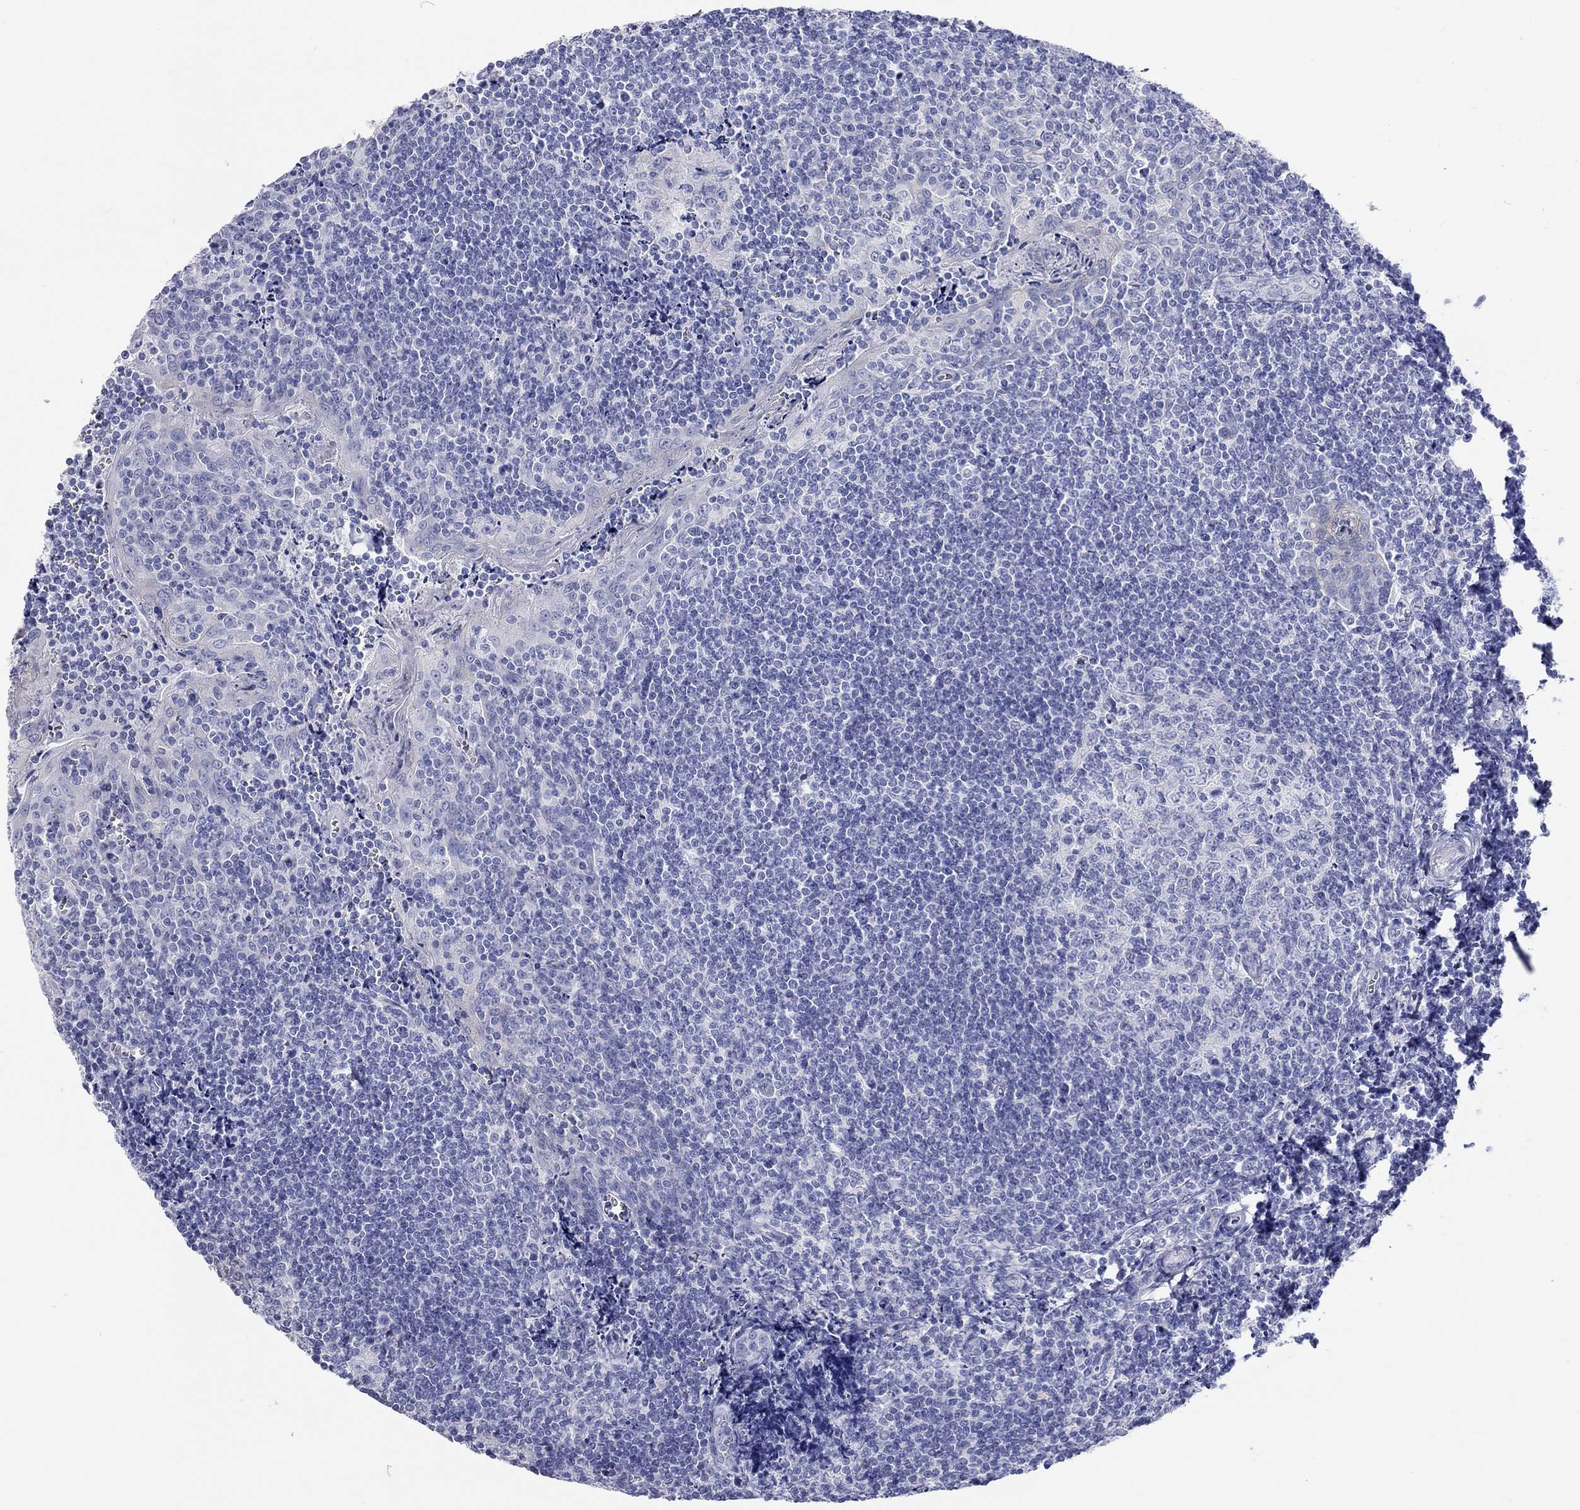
{"staining": {"intensity": "negative", "quantity": "none", "location": "none"}, "tissue": "tonsil", "cell_type": "Germinal center cells", "image_type": "normal", "snomed": [{"axis": "morphology", "description": "Normal tissue, NOS"}, {"axis": "morphology", "description": "Inflammation, NOS"}, {"axis": "topography", "description": "Tonsil"}], "caption": "High magnification brightfield microscopy of benign tonsil stained with DAB (brown) and counterstained with hematoxylin (blue): germinal center cells show no significant staining.", "gene": "SPATA9", "patient": {"sex": "female", "age": 31}}